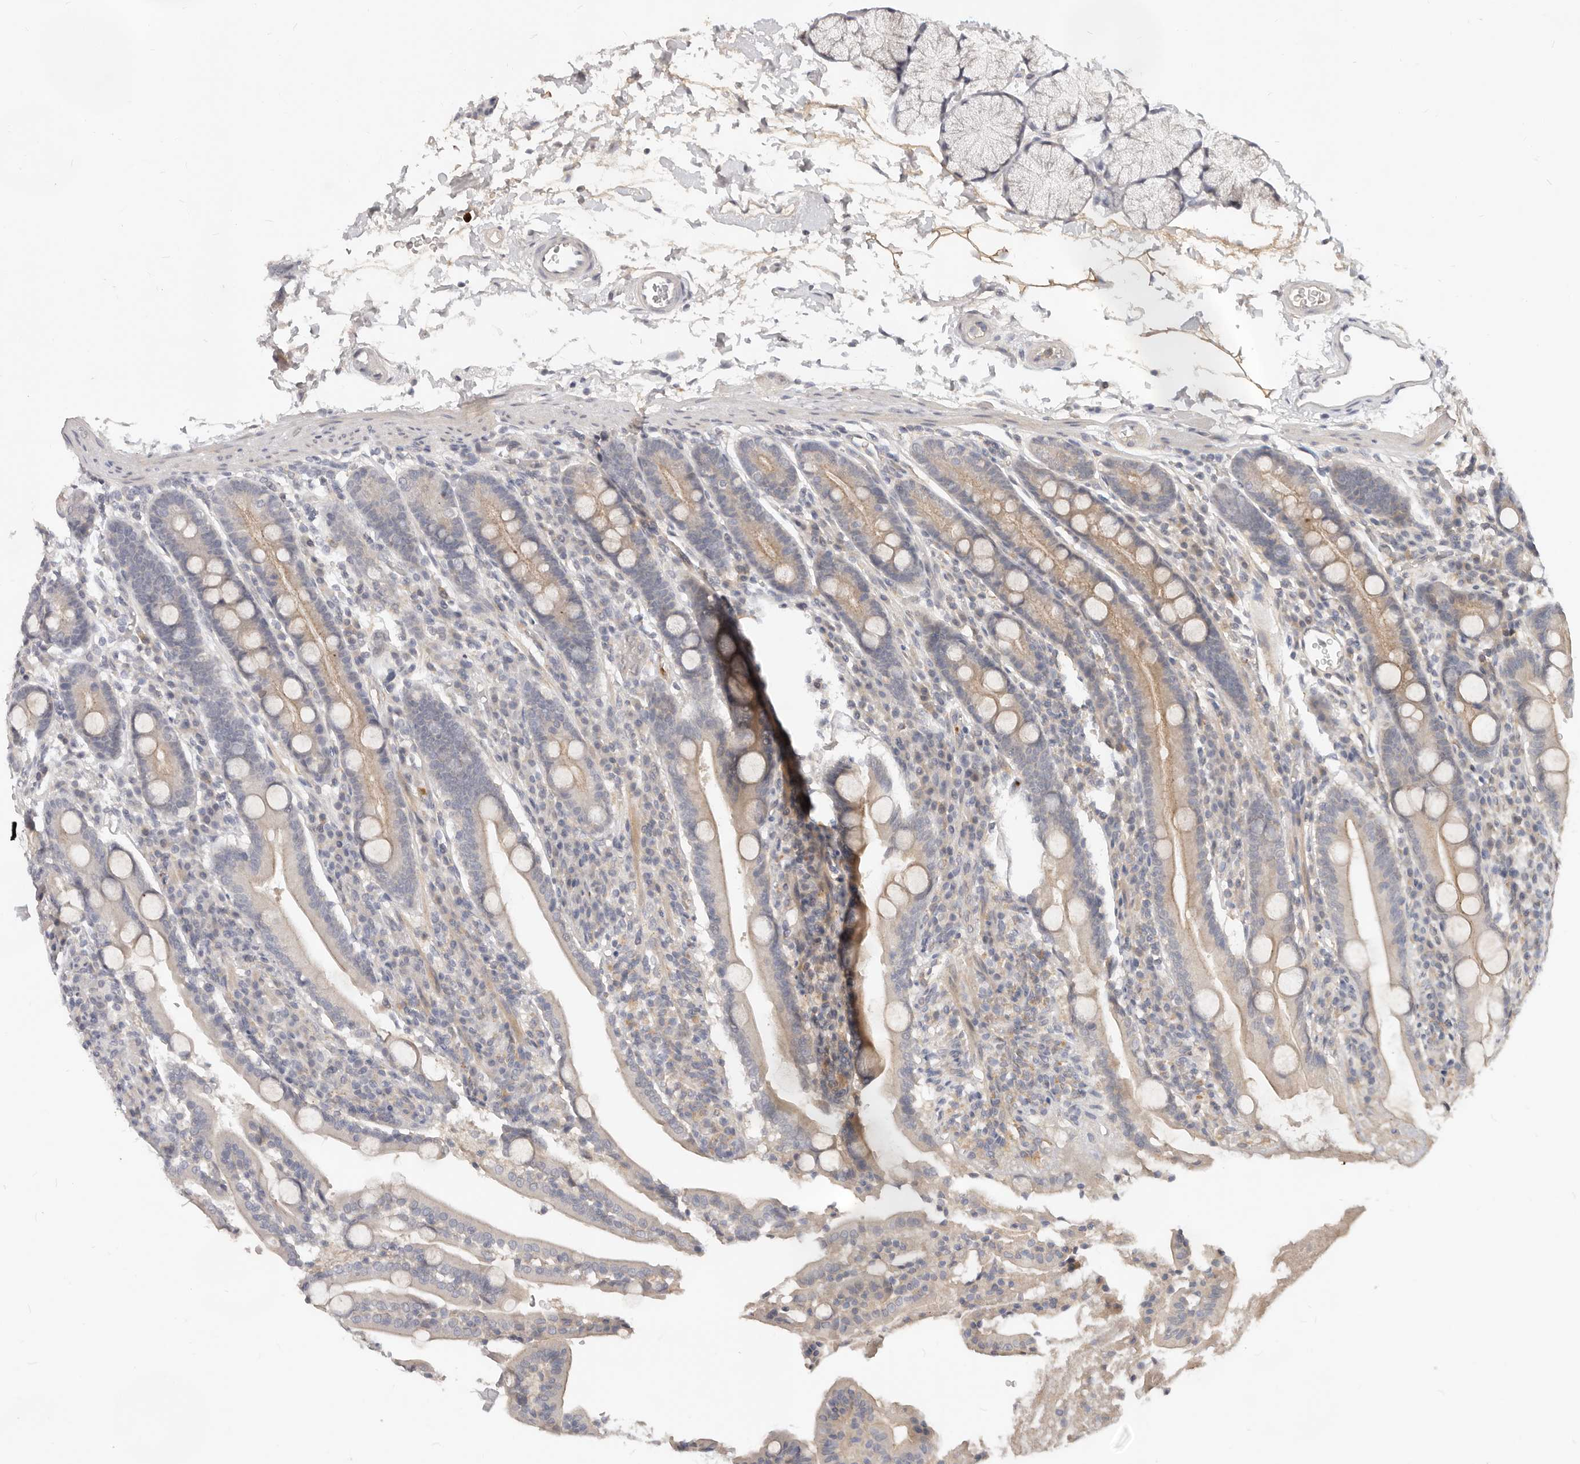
{"staining": {"intensity": "weak", "quantity": "25%-75%", "location": "cytoplasmic/membranous"}, "tissue": "duodenum", "cell_type": "Glandular cells", "image_type": "normal", "snomed": [{"axis": "morphology", "description": "Normal tissue, NOS"}, {"axis": "topography", "description": "Duodenum"}], "caption": "Immunohistochemical staining of benign duodenum demonstrates weak cytoplasmic/membranous protein expression in about 25%-75% of glandular cells.", "gene": "USP49", "patient": {"sex": "male", "age": 35}}